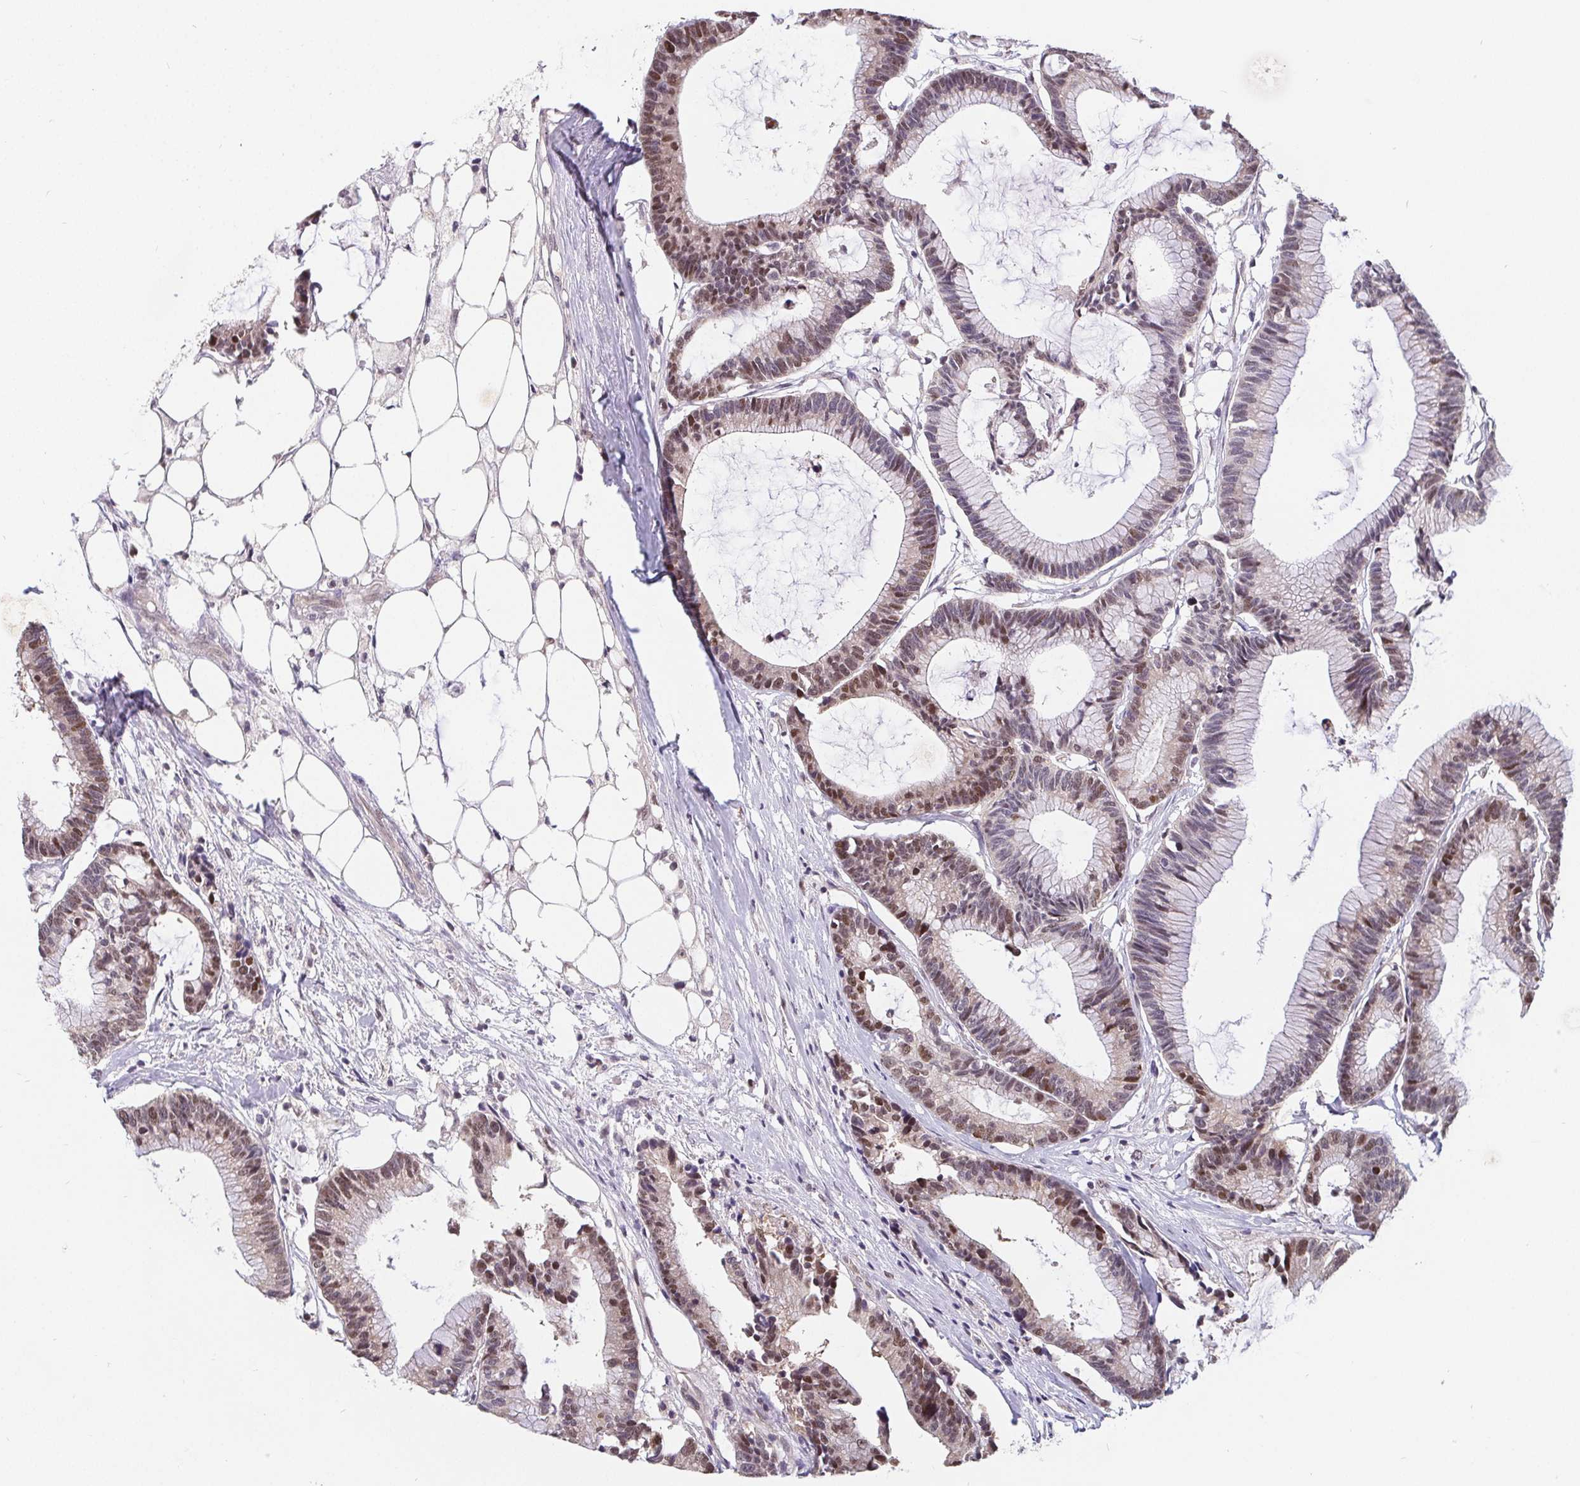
{"staining": {"intensity": "moderate", "quantity": ">75%", "location": "nuclear"}, "tissue": "colorectal cancer", "cell_type": "Tumor cells", "image_type": "cancer", "snomed": [{"axis": "morphology", "description": "Adenocarcinoma, NOS"}, {"axis": "topography", "description": "Colon"}], "caption": "Protein expression analysis of human colorectal cancer (adenocarcinoma) reveals moderate nuclear positivity in approximately >75% of tumor cells. (DAB (3,3'-diaminobenzidine) IHC with brightfield microscopy, high magnification).", "gene": "POU2F1", "patient": {"sex": "female", "age": 78}}